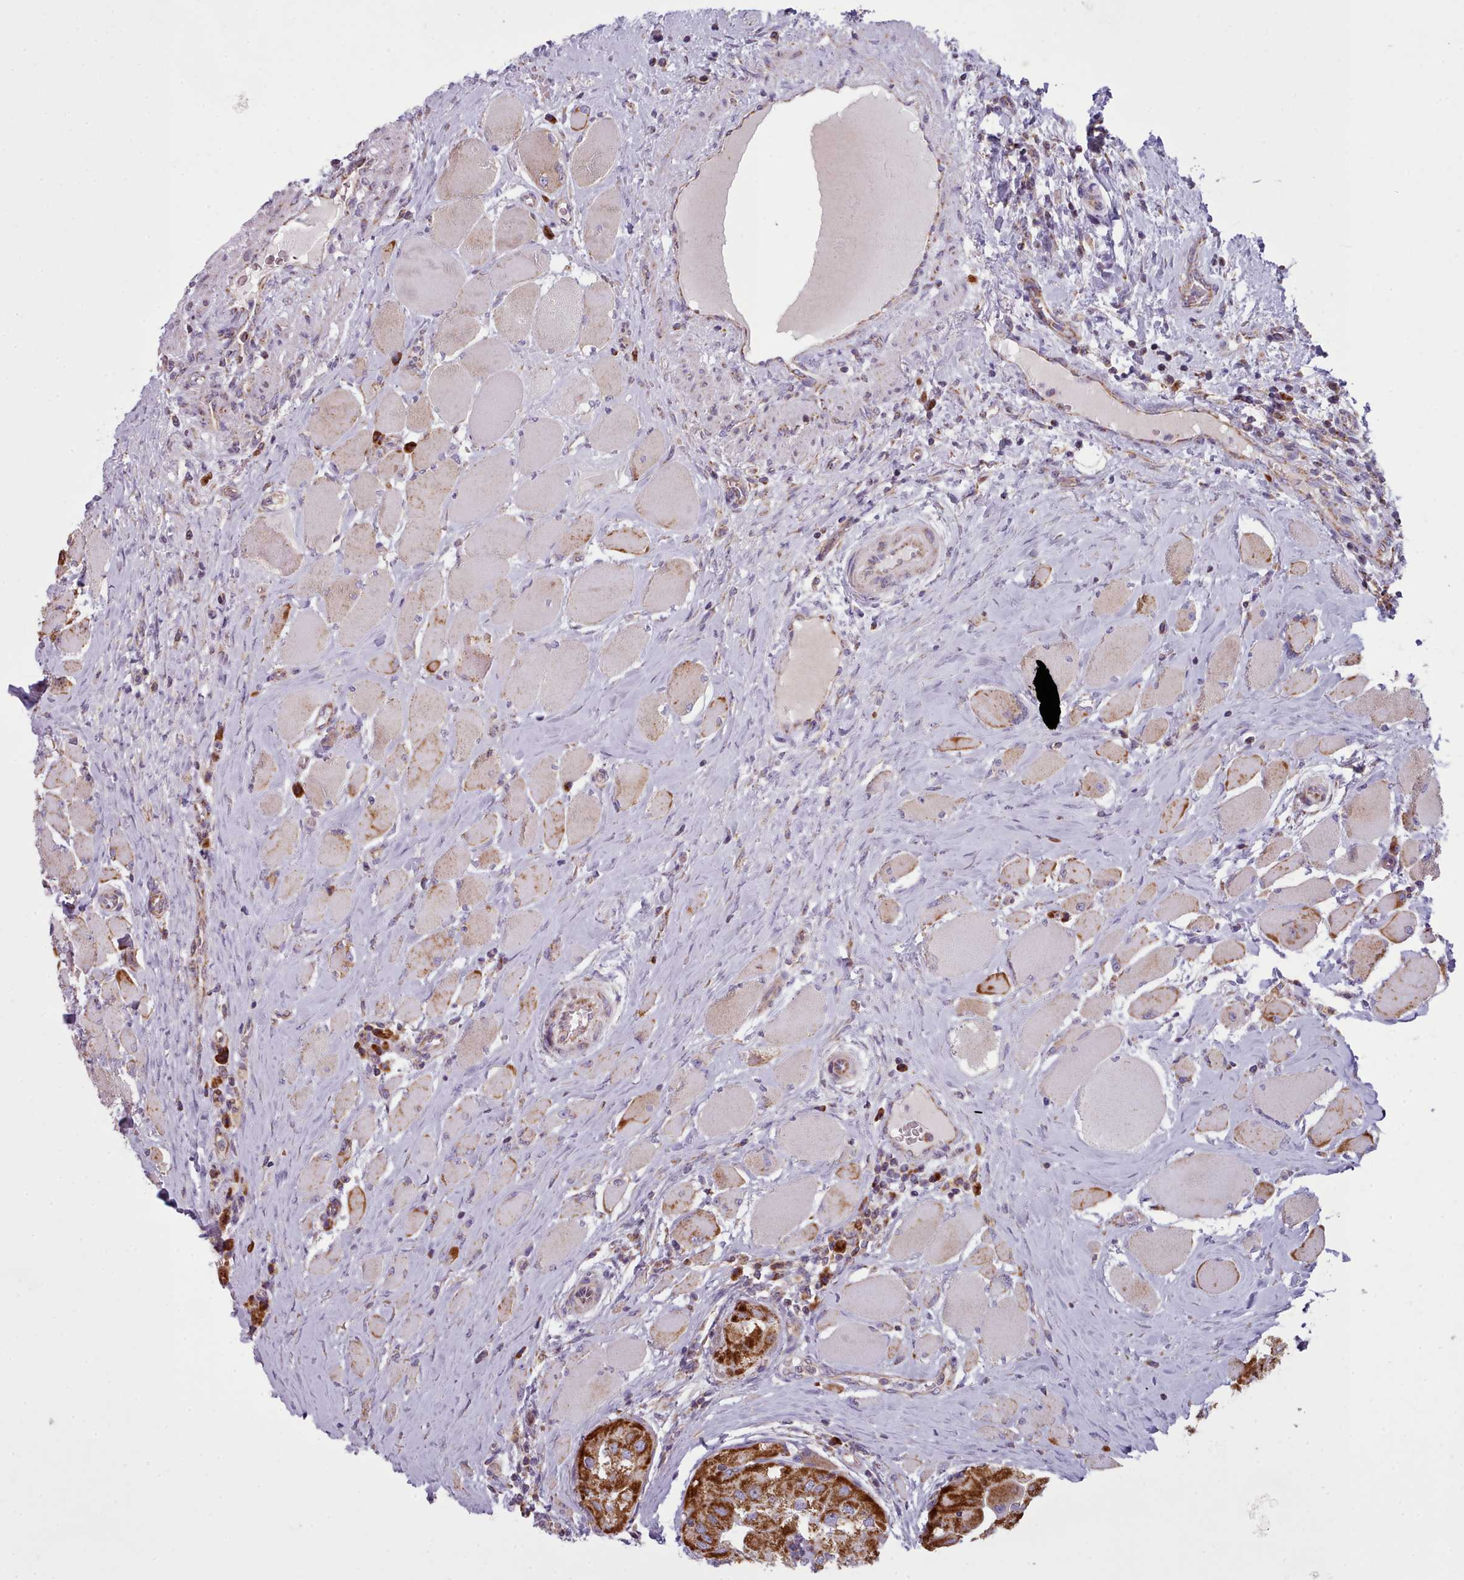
{"staining": {"intensity": "strong", "quantity": ">75%", "location": "cytoplasmic/membranous"}, "tissue": "thyroid cancer", "cell_type": "Tumor cells", "image_type": "cancer", "snomed": [{"axis": "morphology", "description": "Papillary adenocarcinoma, NOS"}, {"axis": "topography", "description": "Thyroid gland"}], "caption": "Immunohistochemistry photomicrograph of human thyroid papillary adenocarcinoma stained for a protein (brown), which demonstrates high levels of strong cytoplasmic/membranous staining in approximately >75% of tumor cells.", "gene": "SRP54", "patient": {"sex": "female", "age": 59}}